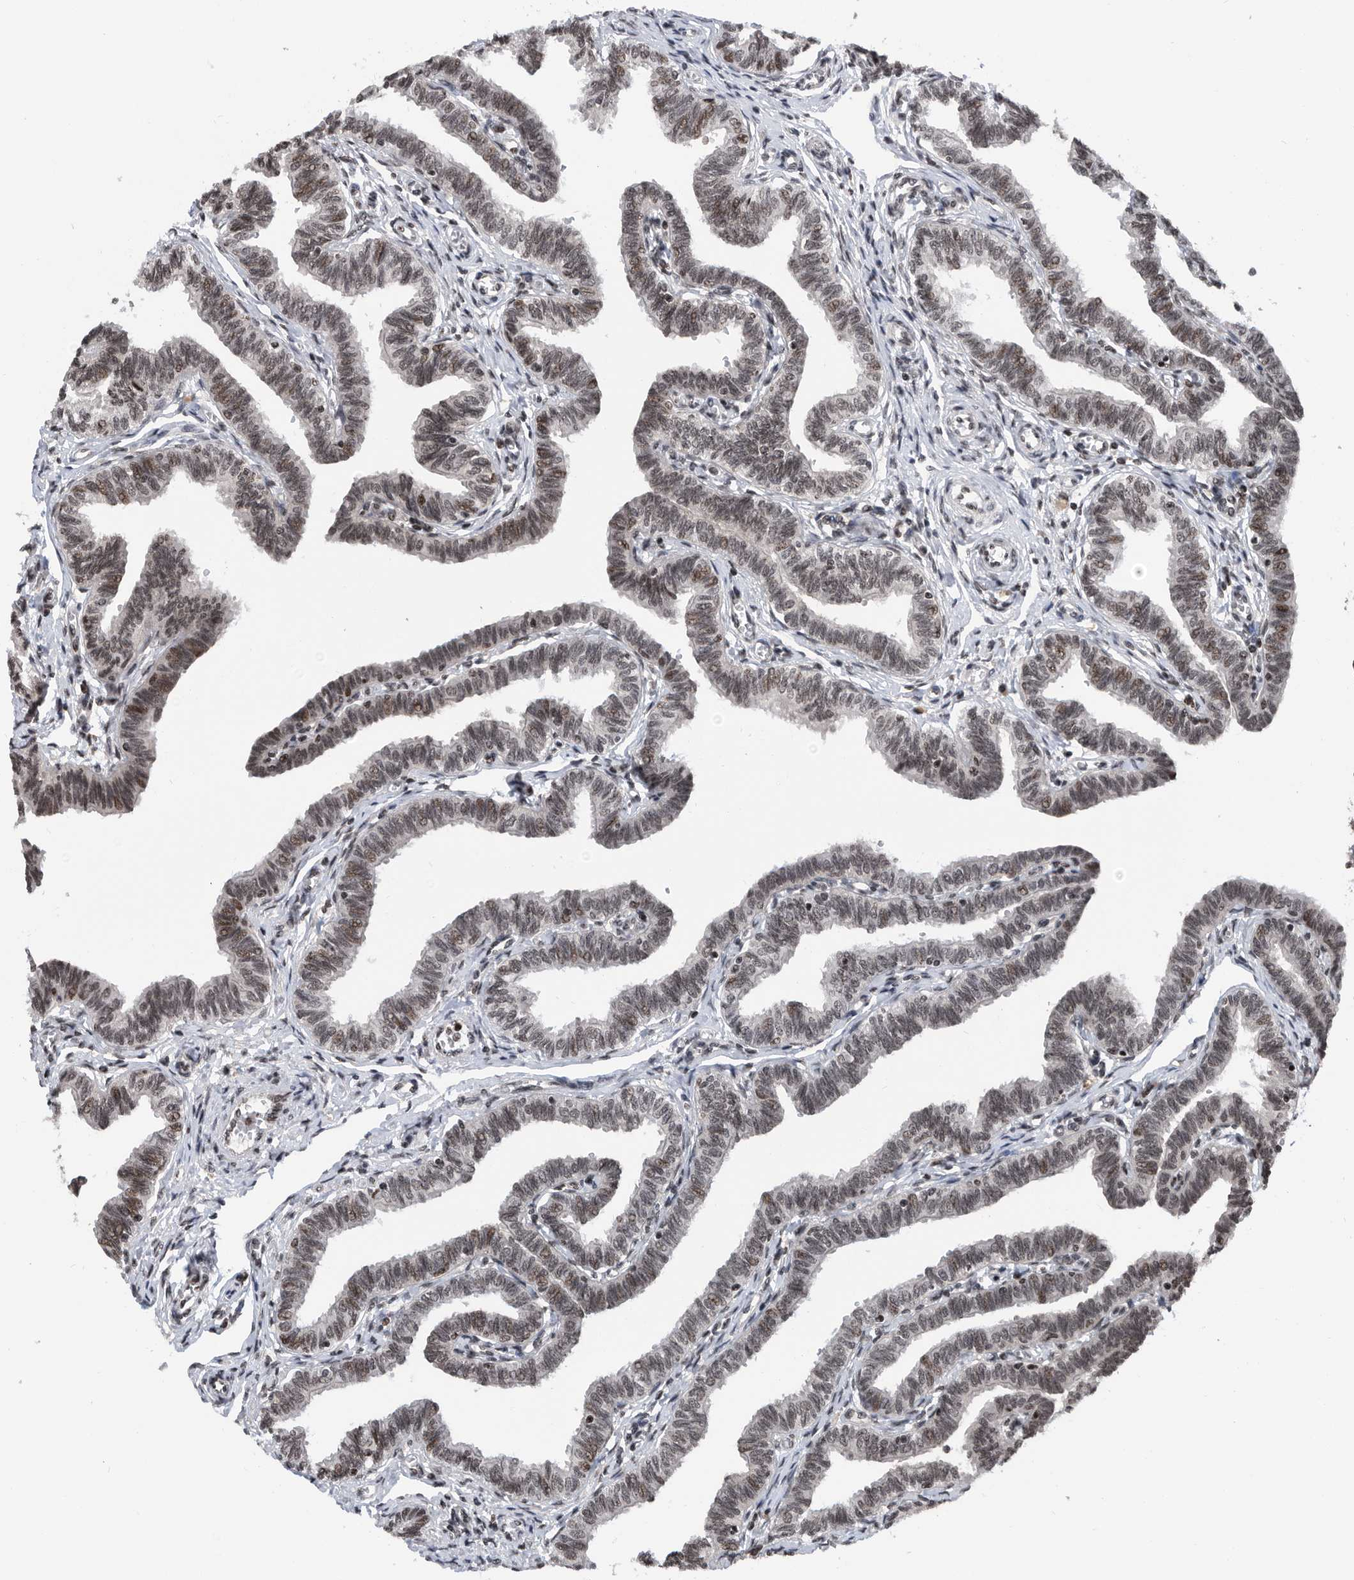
{"staining": {"intensity": "moderate", "quantity": "25%-75%", "location": "nuclear"}, "tissue": "fallopian tube", "cell_type": "Glandular cells", "image_type": "normal", "snomed": [{"axis": "morphology", "description": "Normal tissue, NOS"}, {"axis": "topography", "description": "Fallopian tube"}, {"axis": "topography", "description": "Ovary"}], "caption": "Glandular cells display medium levels of moderate nuclear expression in approximately 25%-75% of cells in normal fallopian tube. Using DAB (3,3'-diaminobenzidine) (brown) and hematoxylin (blue) stains, captured at high magnification using brightfield microscopy.", "gene": "SNRNP48", "patient": {"sex": "female", "age": 23}}